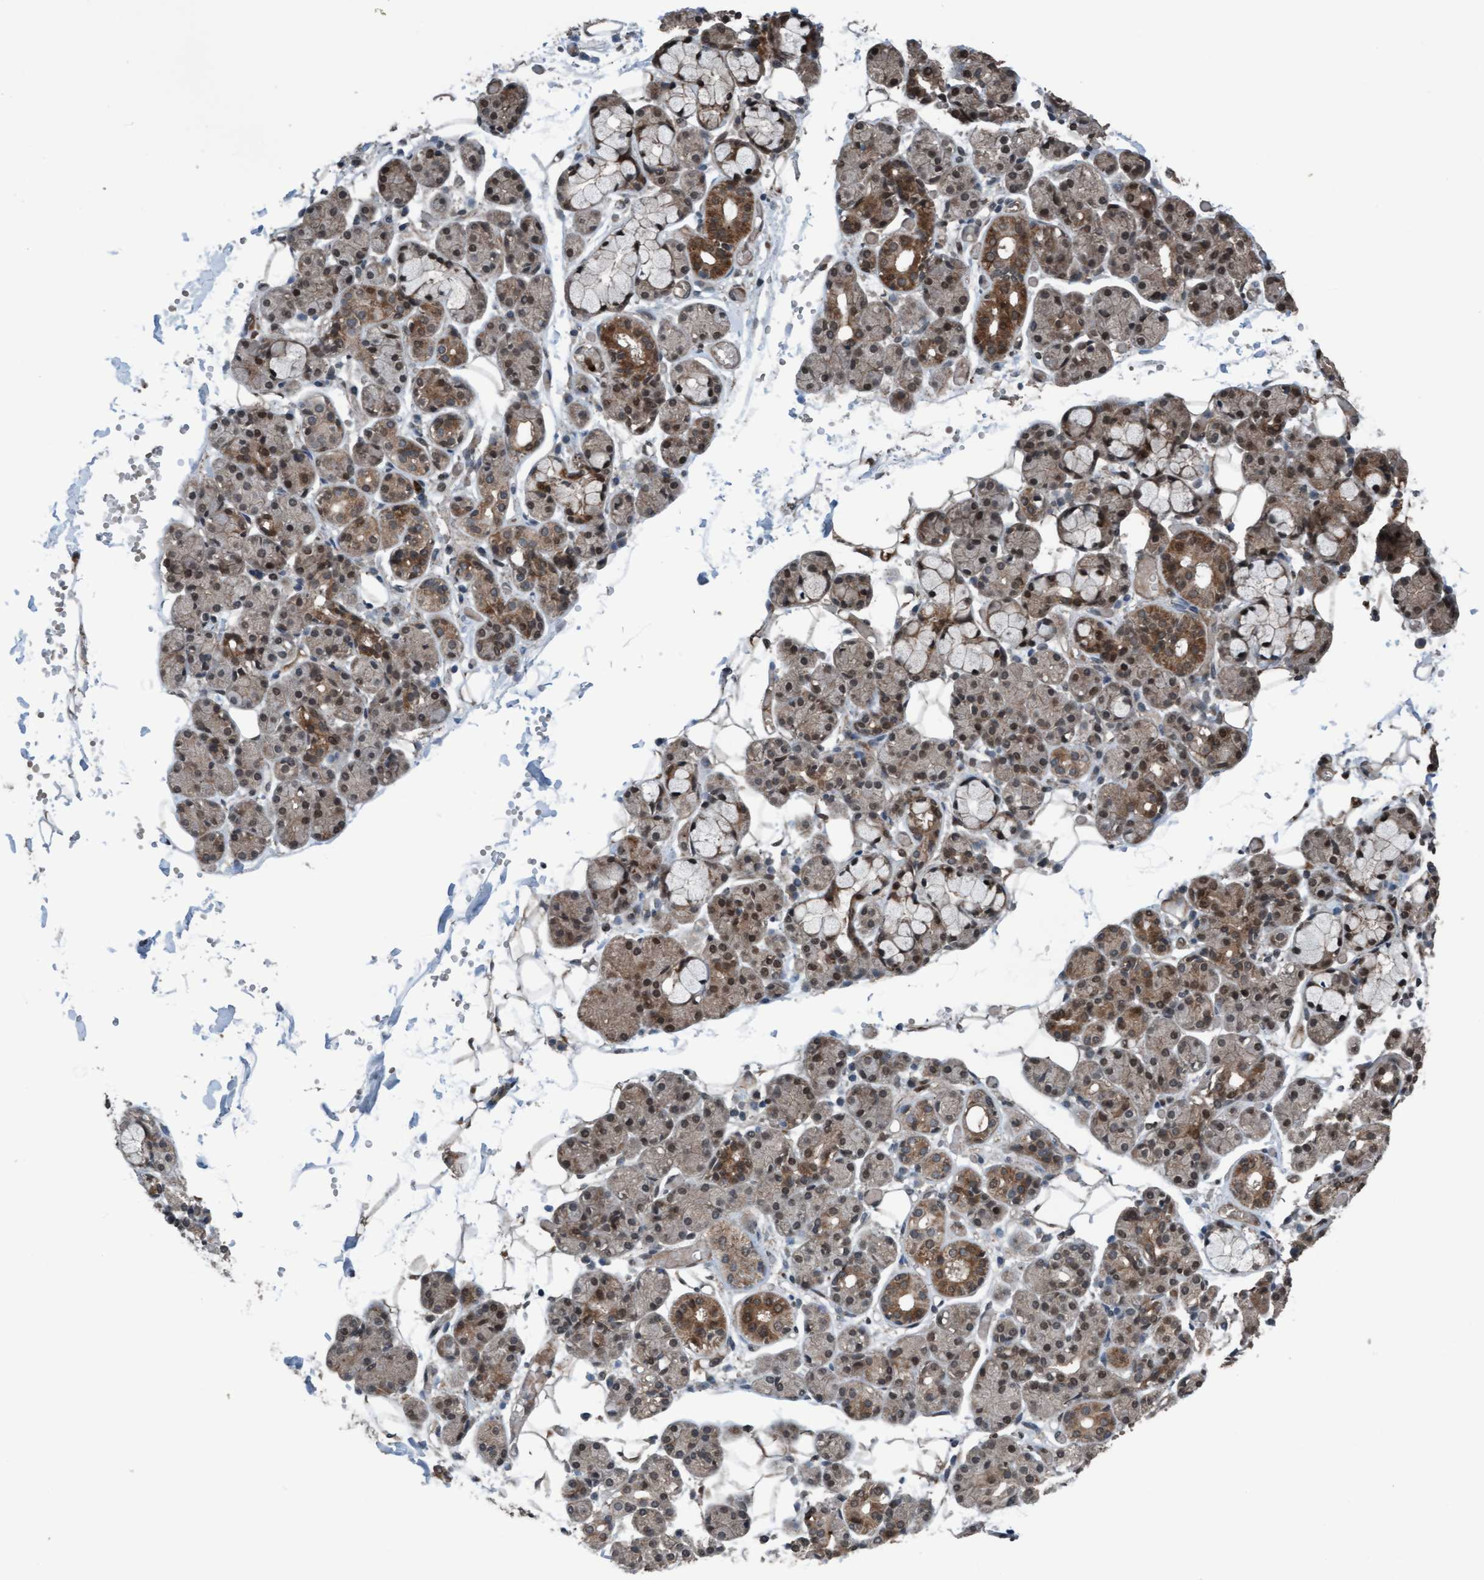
{"staining": {"intensity": "moderate", "quantity": "25%-75%", "location": "cytoplasmic/membranous,nuclear"}, "tissue": "salivary gland", "cell_type": "Glandular cells", "image_type": "normal", "snomed": [{"axis": "morphology", "description": "Normal tissue, NOS"}, {"axis": "topography", "description": "Salivary gland"}], "caption": "Salivary gland stained with DAB immunohistochemistry (IHC) reveals medium levels of moderate cytoplasmic/membranous,nuclear staining in approximately 25%-75% of glandular cells. (DAB (3,3'-diaminobenzidine) = brown stain, brightfield microscopy at high magnification).", "gene": "PLXNB2", "patient": {"sex": "male", "age": 63}}